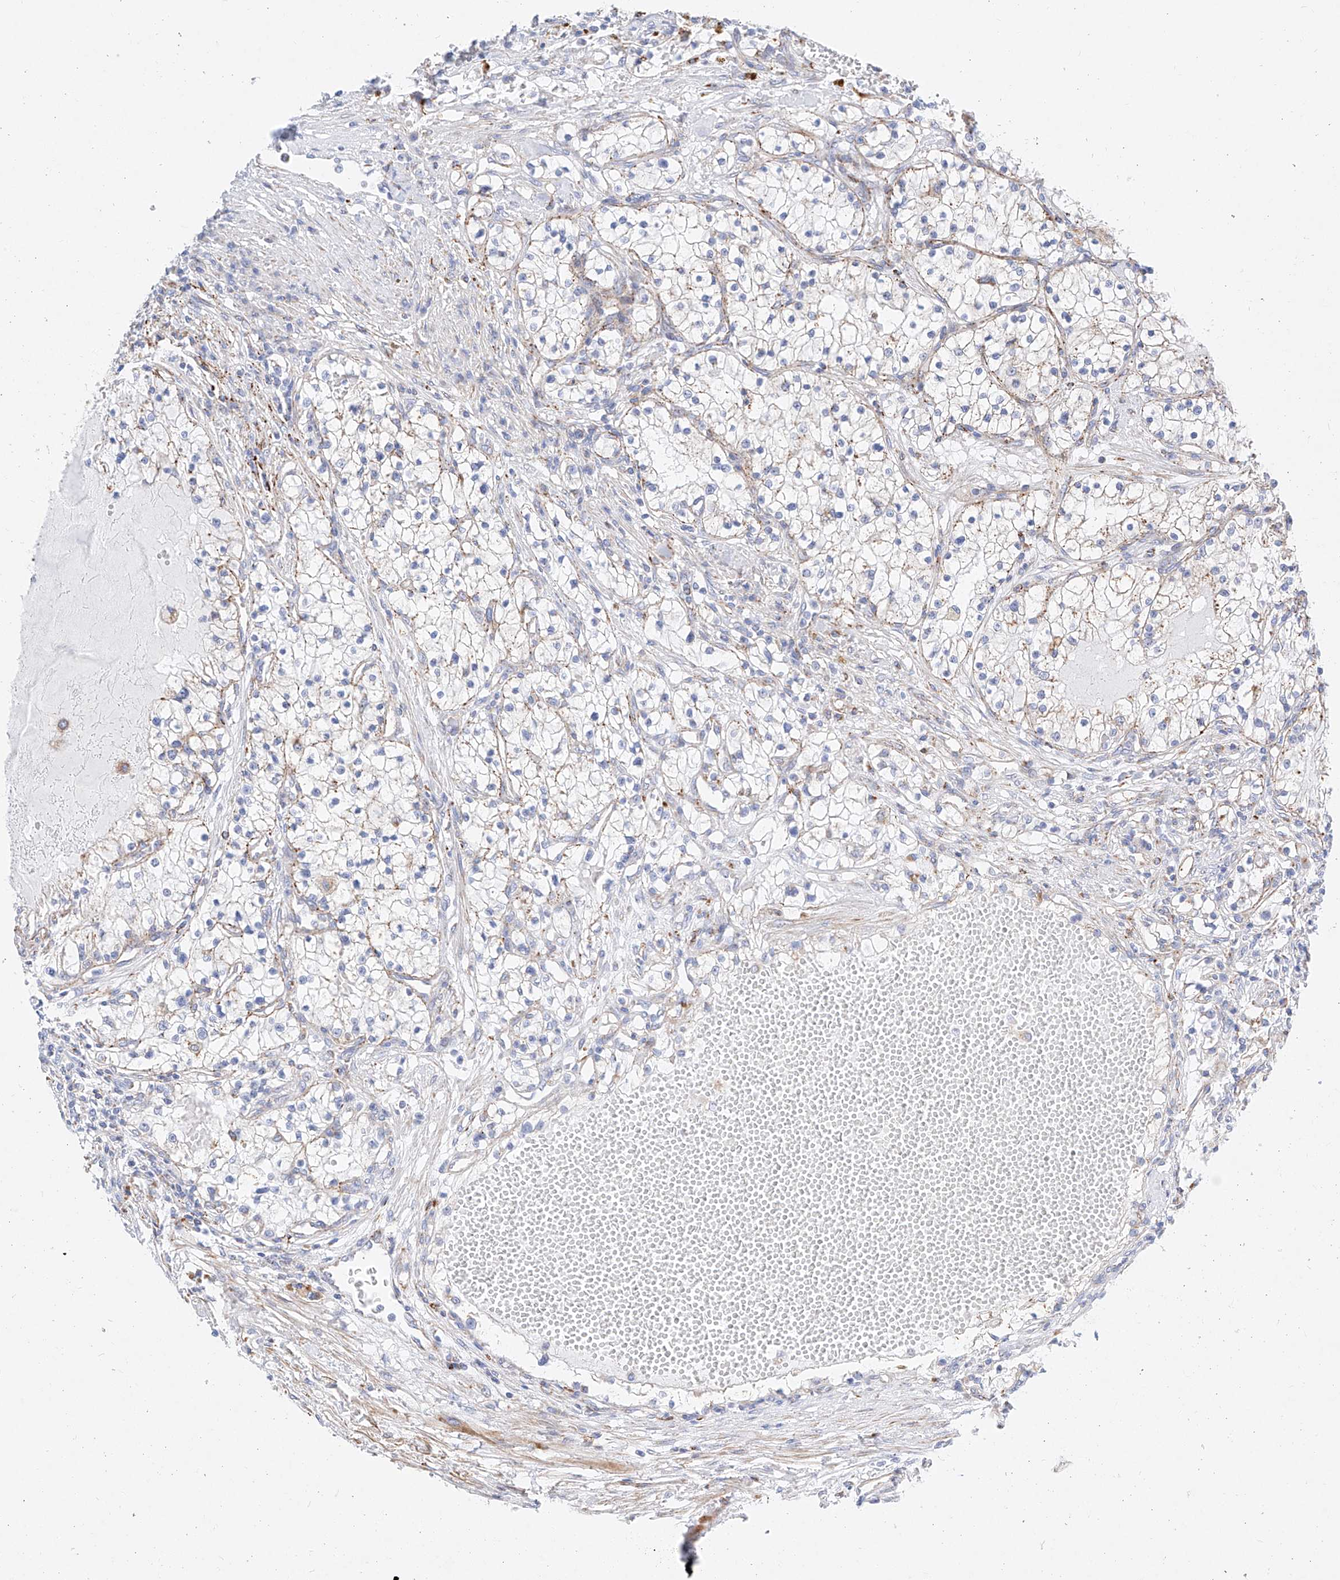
{"staining": {"intensity": "weak", "quantity": "<25%", "location": "cytoplasmic/membranous"}, "tissue": "renal cancer", "cell_type": "Tumor cells", "image_type": "cancer", "snomed": [{"axis": "morphology", "description": "Normal tissue, NOS"}, {"axis": "morphology", "description": "Adenocarcinoma, NOS"}, {"axis": "topography", "description": "Kidney"}], "caption": "High magnification brightfield microscopy of renal cancer (adenocarcinoma) stained with DAB (3,3'-diaminobenzidine) (brown) and counterstained with hematoxylin (blue): tumor cells show no significant staining.", "gene": "C6orf62", "patient": {"sex": "male", "age": 68}}